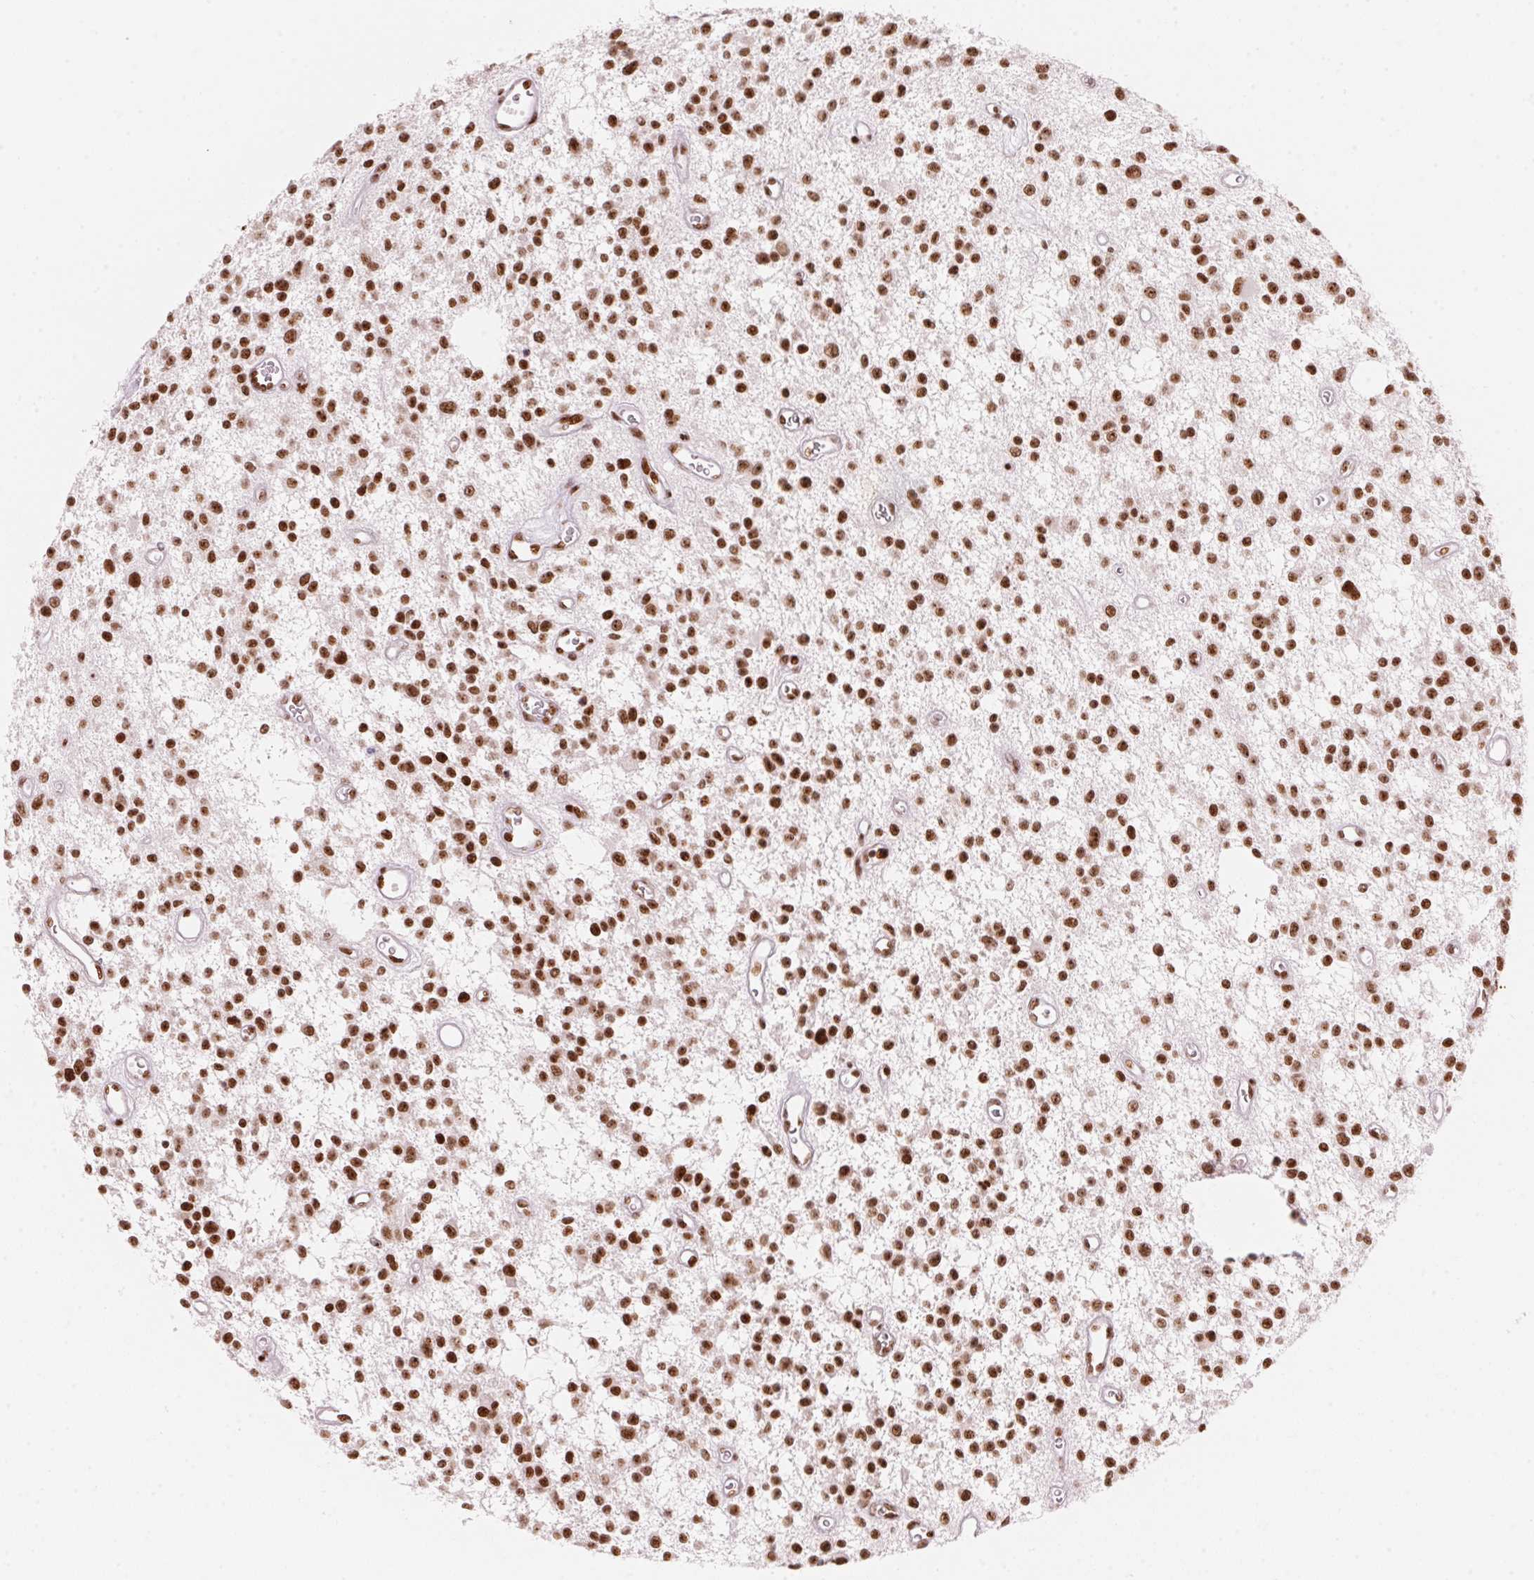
{"staining": {"intensity": "strong", "quantity": ">75%", "location": "nuclear"}, "tissue": "glioma", "cell_type": "Tumor cells", "image_type": "cancer", "snomed": [{"axis": "morphology", "description": "Glioma, malignant, Low grade"}, {"axis": "topography", "description": "Brain"}], "caption": "IHC histopathology image of human glioma stained for a protein (brown), which reveals high levels of strong nuclear expression in approximately >75% of tumor cells.", "gene": "NXF1", "patient": {"sex": "male", "age": 43}}